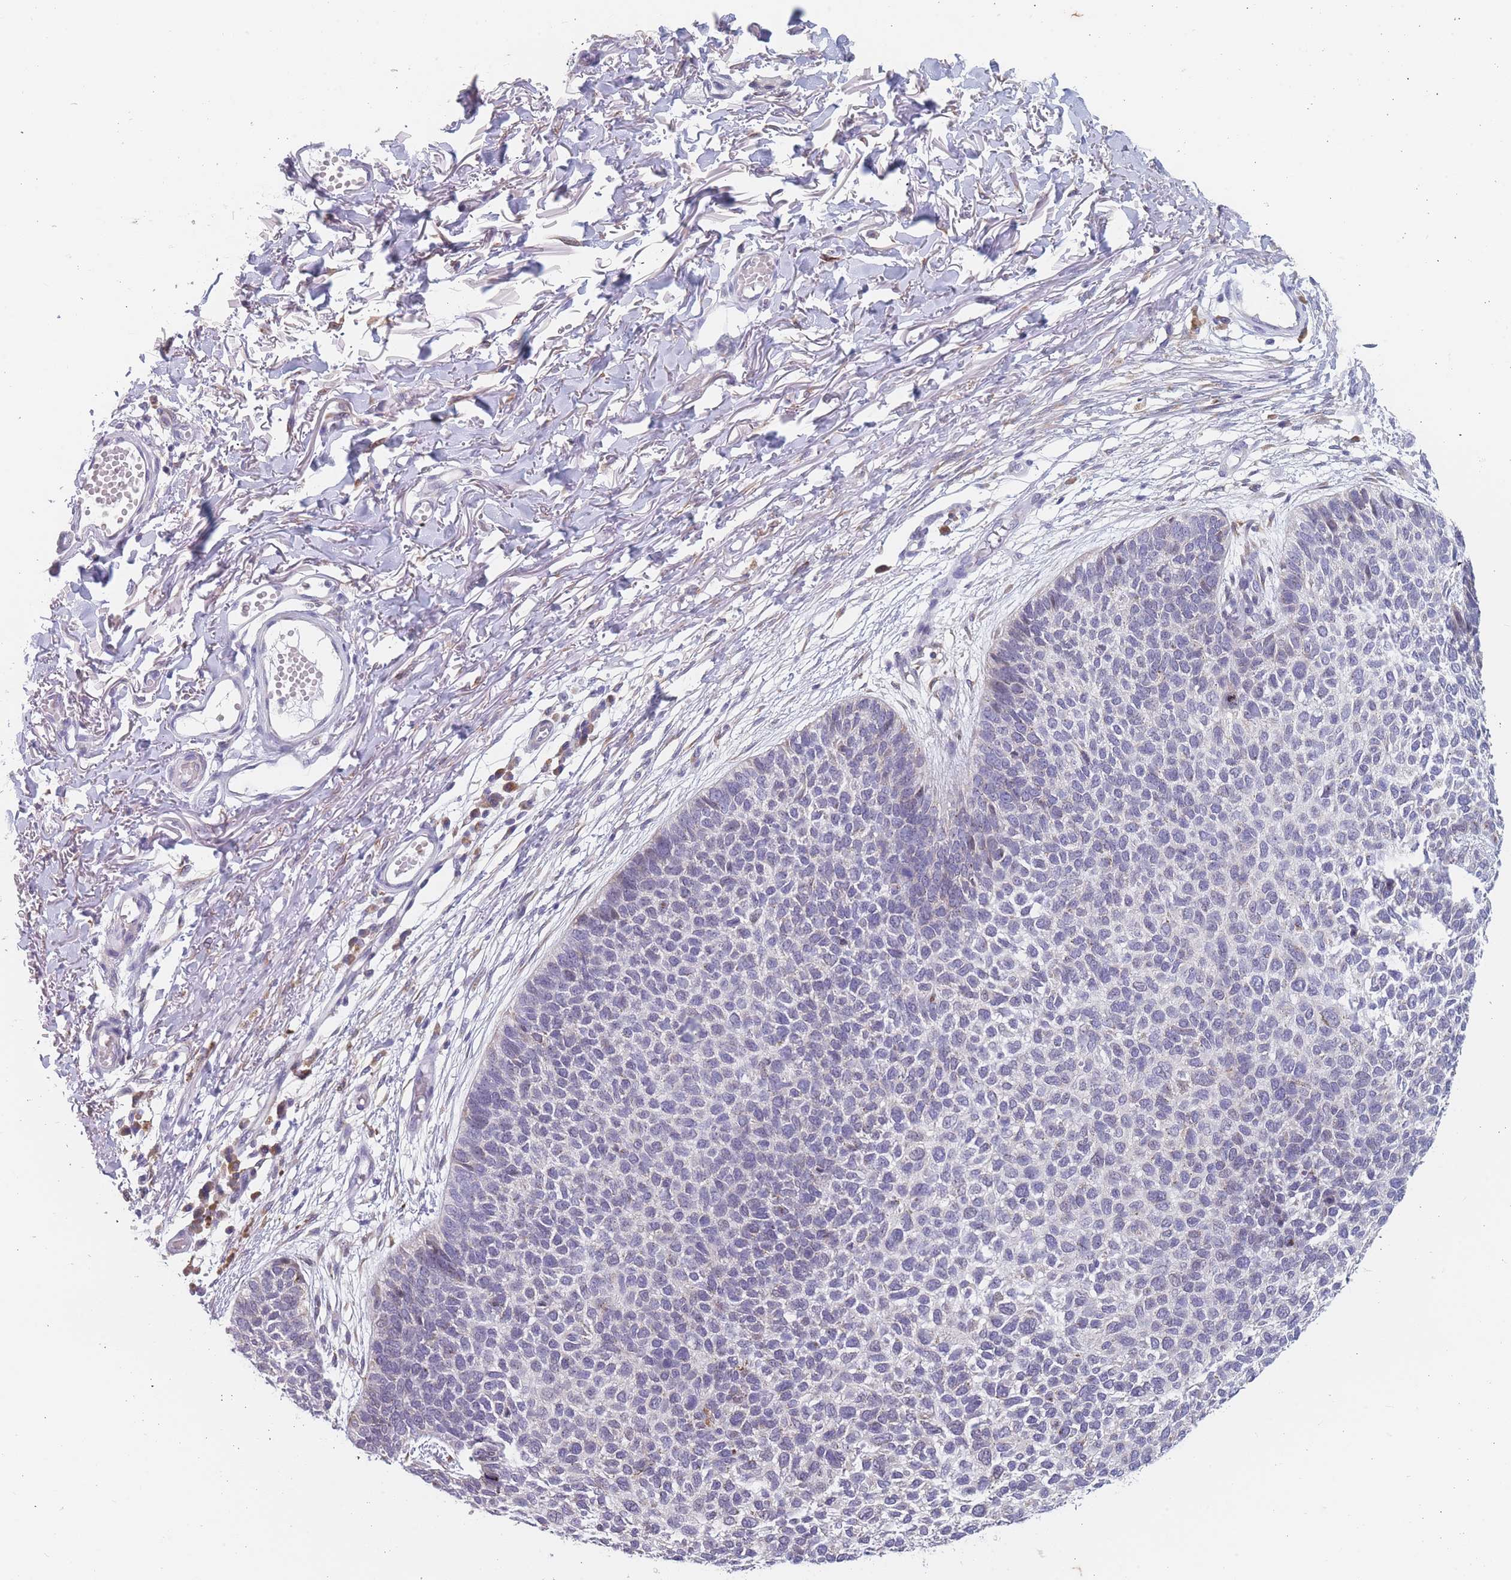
{"staining": {"intensity": "negative", "quantity": "none", "location": "none"}, "tissue": "skin cancer", "cell_type": "Tumor cells", "image_type": "cancer", "snomed": [{"axis": "morphology", "description": "Basal cell carcinoma"}, {"axis": "topography", "description": "Skin"}], "caption": "The image exhibits no staining of tumor cells in skin cancer.", "gene": "TMED10", "patient": {"sex": "female", "age": 84}}